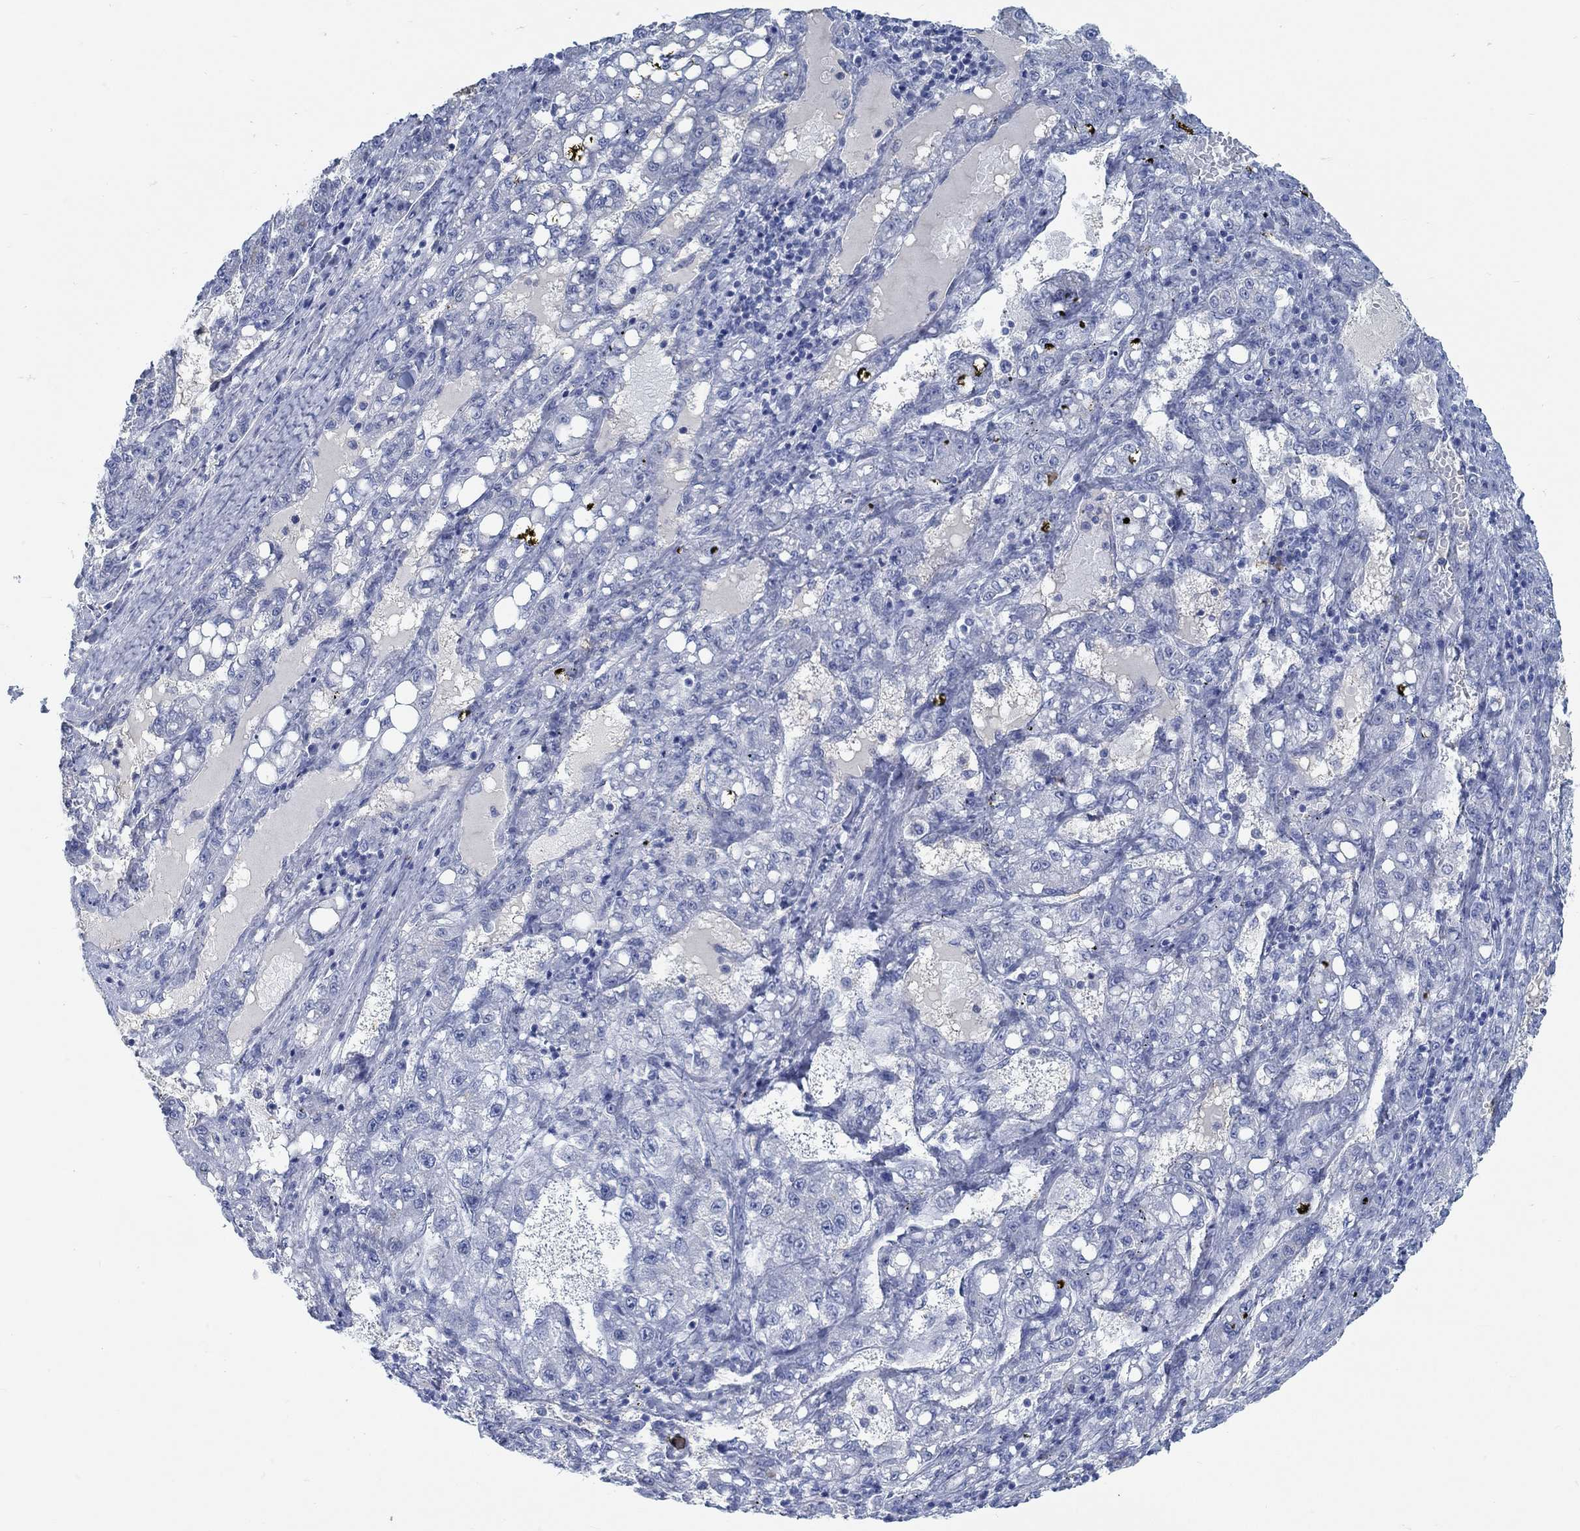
{"staining": {"intensity": "negative", "quantity": "none", "location": "none"}, "tissue": "liver cancer", "cell_type": "Tumor cells", "image_type": "cancer", "snomed": [{"axis": "morphology", "description": "Carcinoma, Hepatocellular, NOS"}, {"axis": "topography", "description": "Liver"}], "caption": "The immunohistochemistry micrograph has no significant expression in tumor cells of liver hepatocellular carcinoma tissue. (DAB IHC with hematoxylin counter stain).", "gene": "TEKT4", "patient": {"sex": "female", "age": 65}}